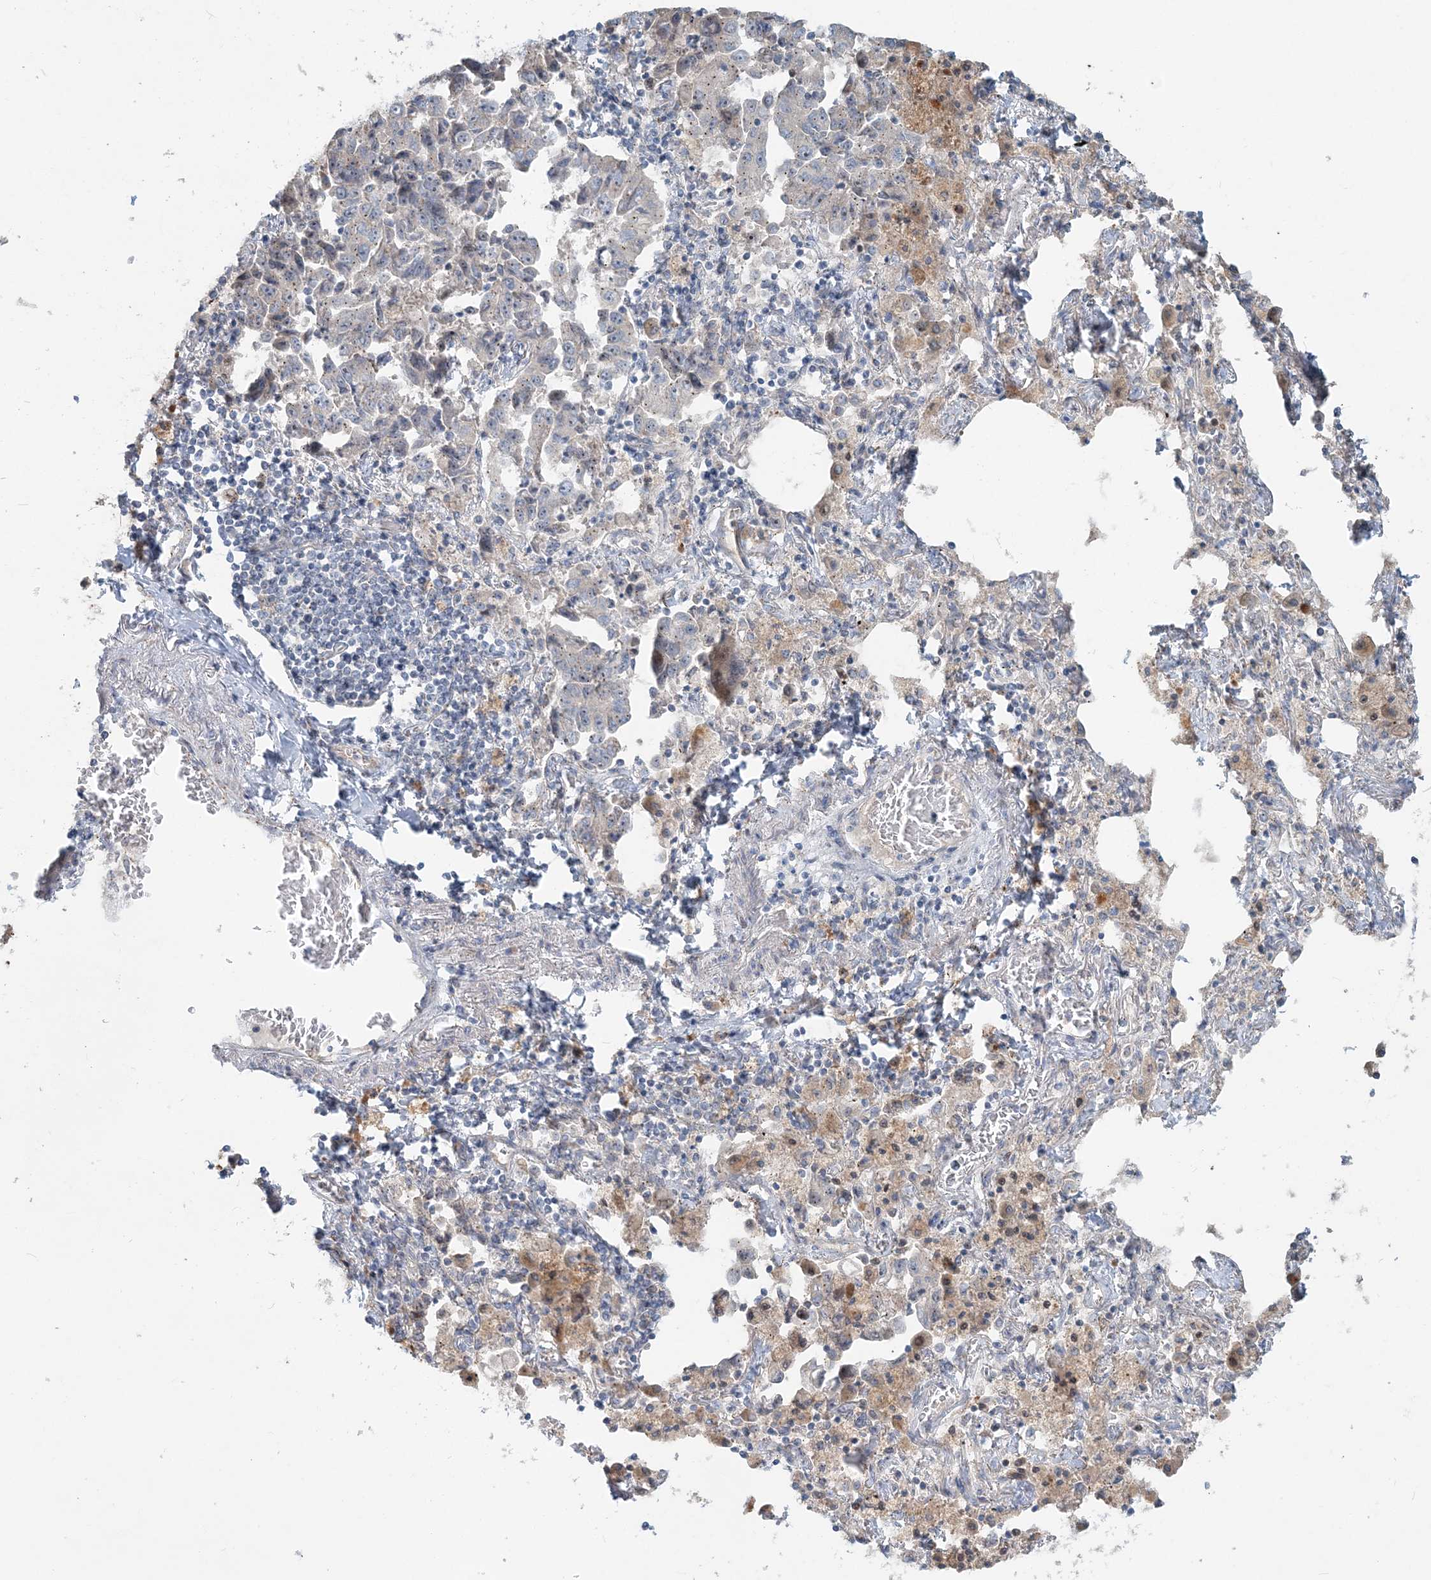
{"staining": {"intensity": "negative", "quantity": "none", "location": "none"}, "tissue": "lung cancer", "cell_type": "Tumor cells", "image_type": "cancer", "snomed": [{"axis": "morphology", "description": "Adenocarcinoma, NOS"}, {"axis": "topography", "description": "Lung"}], "caption": "A histopathology image of lung cancer (adenocarcinoma) stained for a protein displays no brown staining in tumor cells. The staining was performed using DAB (3,3'-diaminobenzidine) to visualize the protein expression in brown, while the nuclei were stained in blue with hematoxylin (Magnification: 20x).", "gene": "CXXC5", "patient": {"sex": "female", "age": 51}}